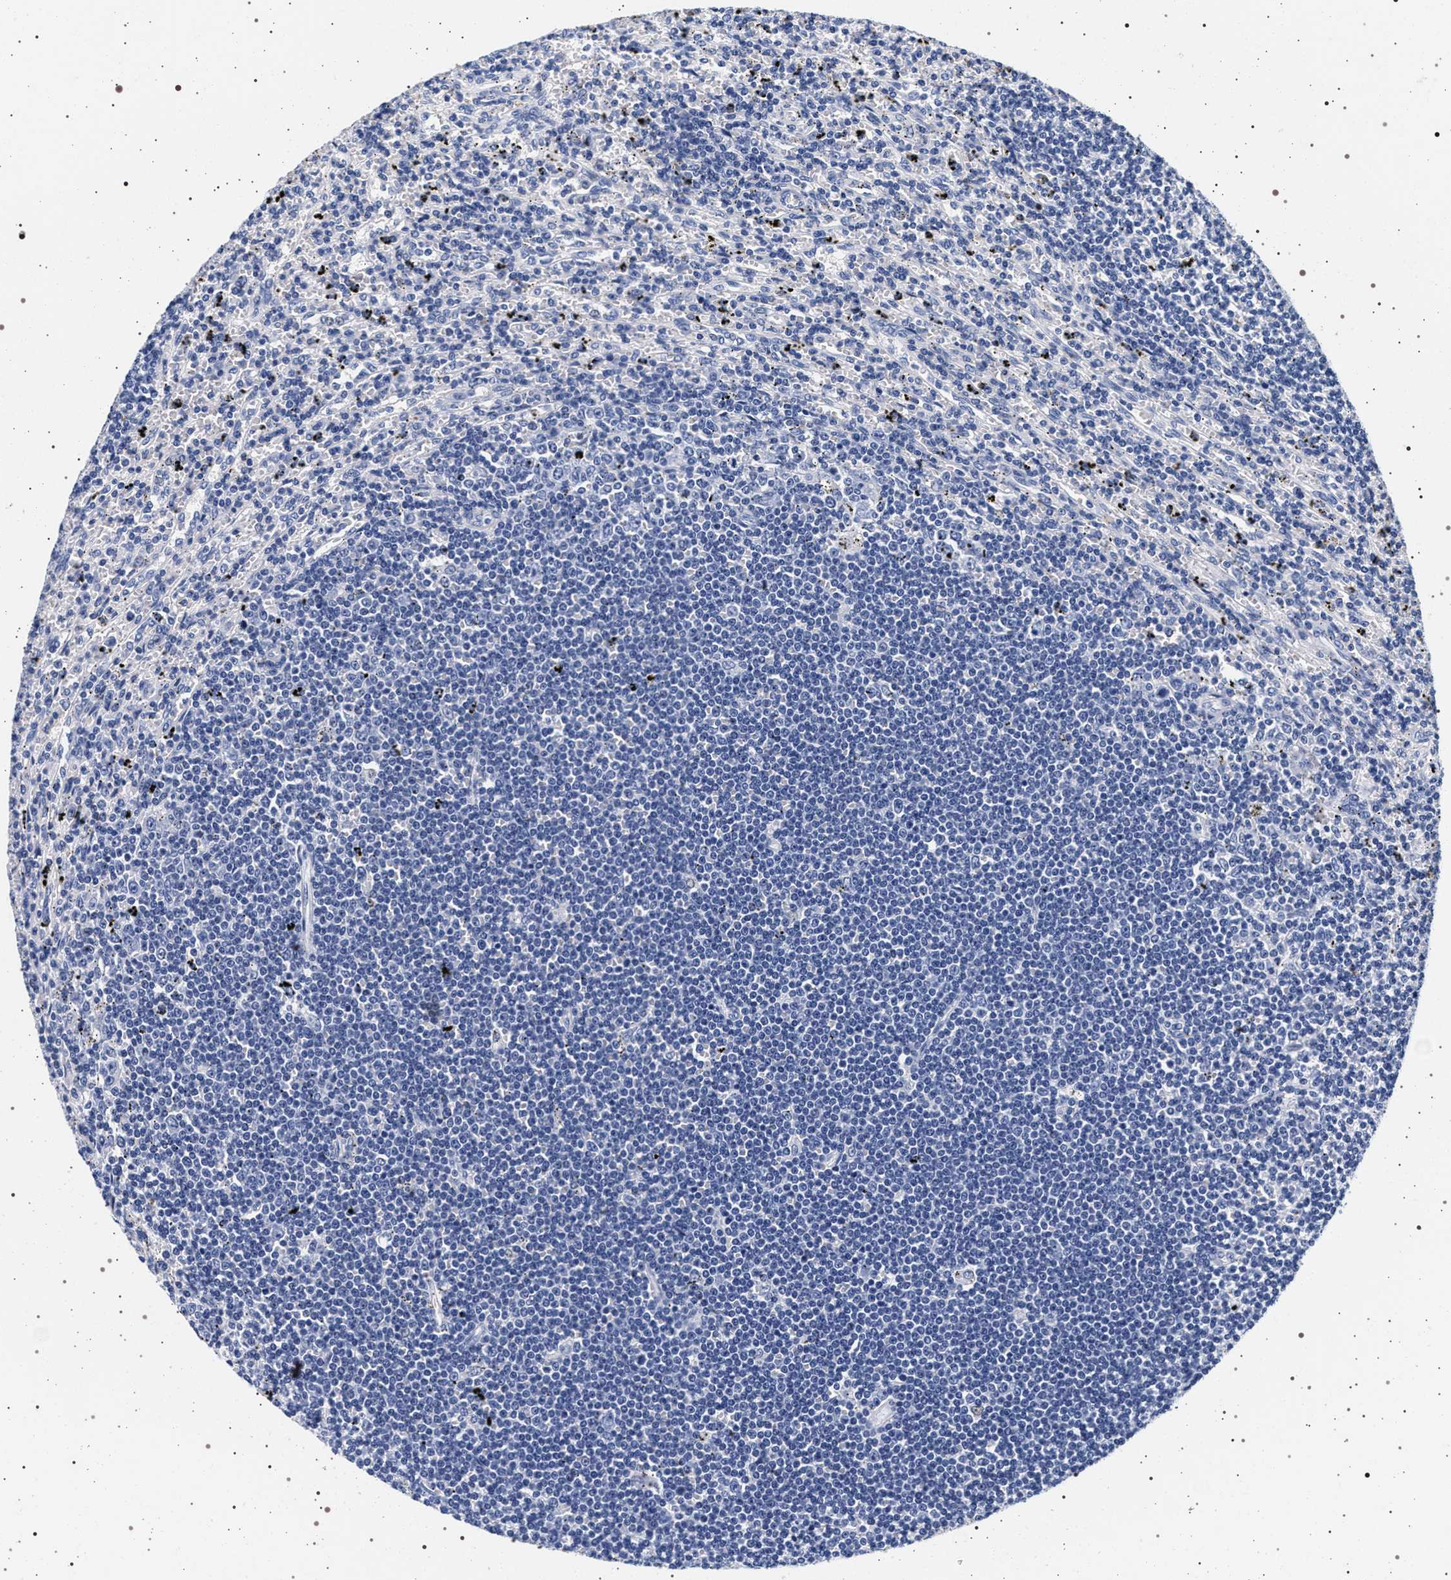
{"staining": {"intensity": "negative", "quantity": "none", "location": "none"}, "tissue": "lymphoma", "cell_type": "Tumor cells", "image_type": "cancer", "snomed": [{"axis": "morphology", "description": "Malignant lymphoma, non-Hodgkin's type, Low grade"}, {"axis": "topography", "description": "Spleen"}], "caption": "This is an immunohistochemistry (IHC) histopathology image of malignant lymphoma, non-Hodgkin's type (low-grade). There is no expression in tumor cells.", "gene": "SYN1", "patient": {"sex": "male", "age": 76}}